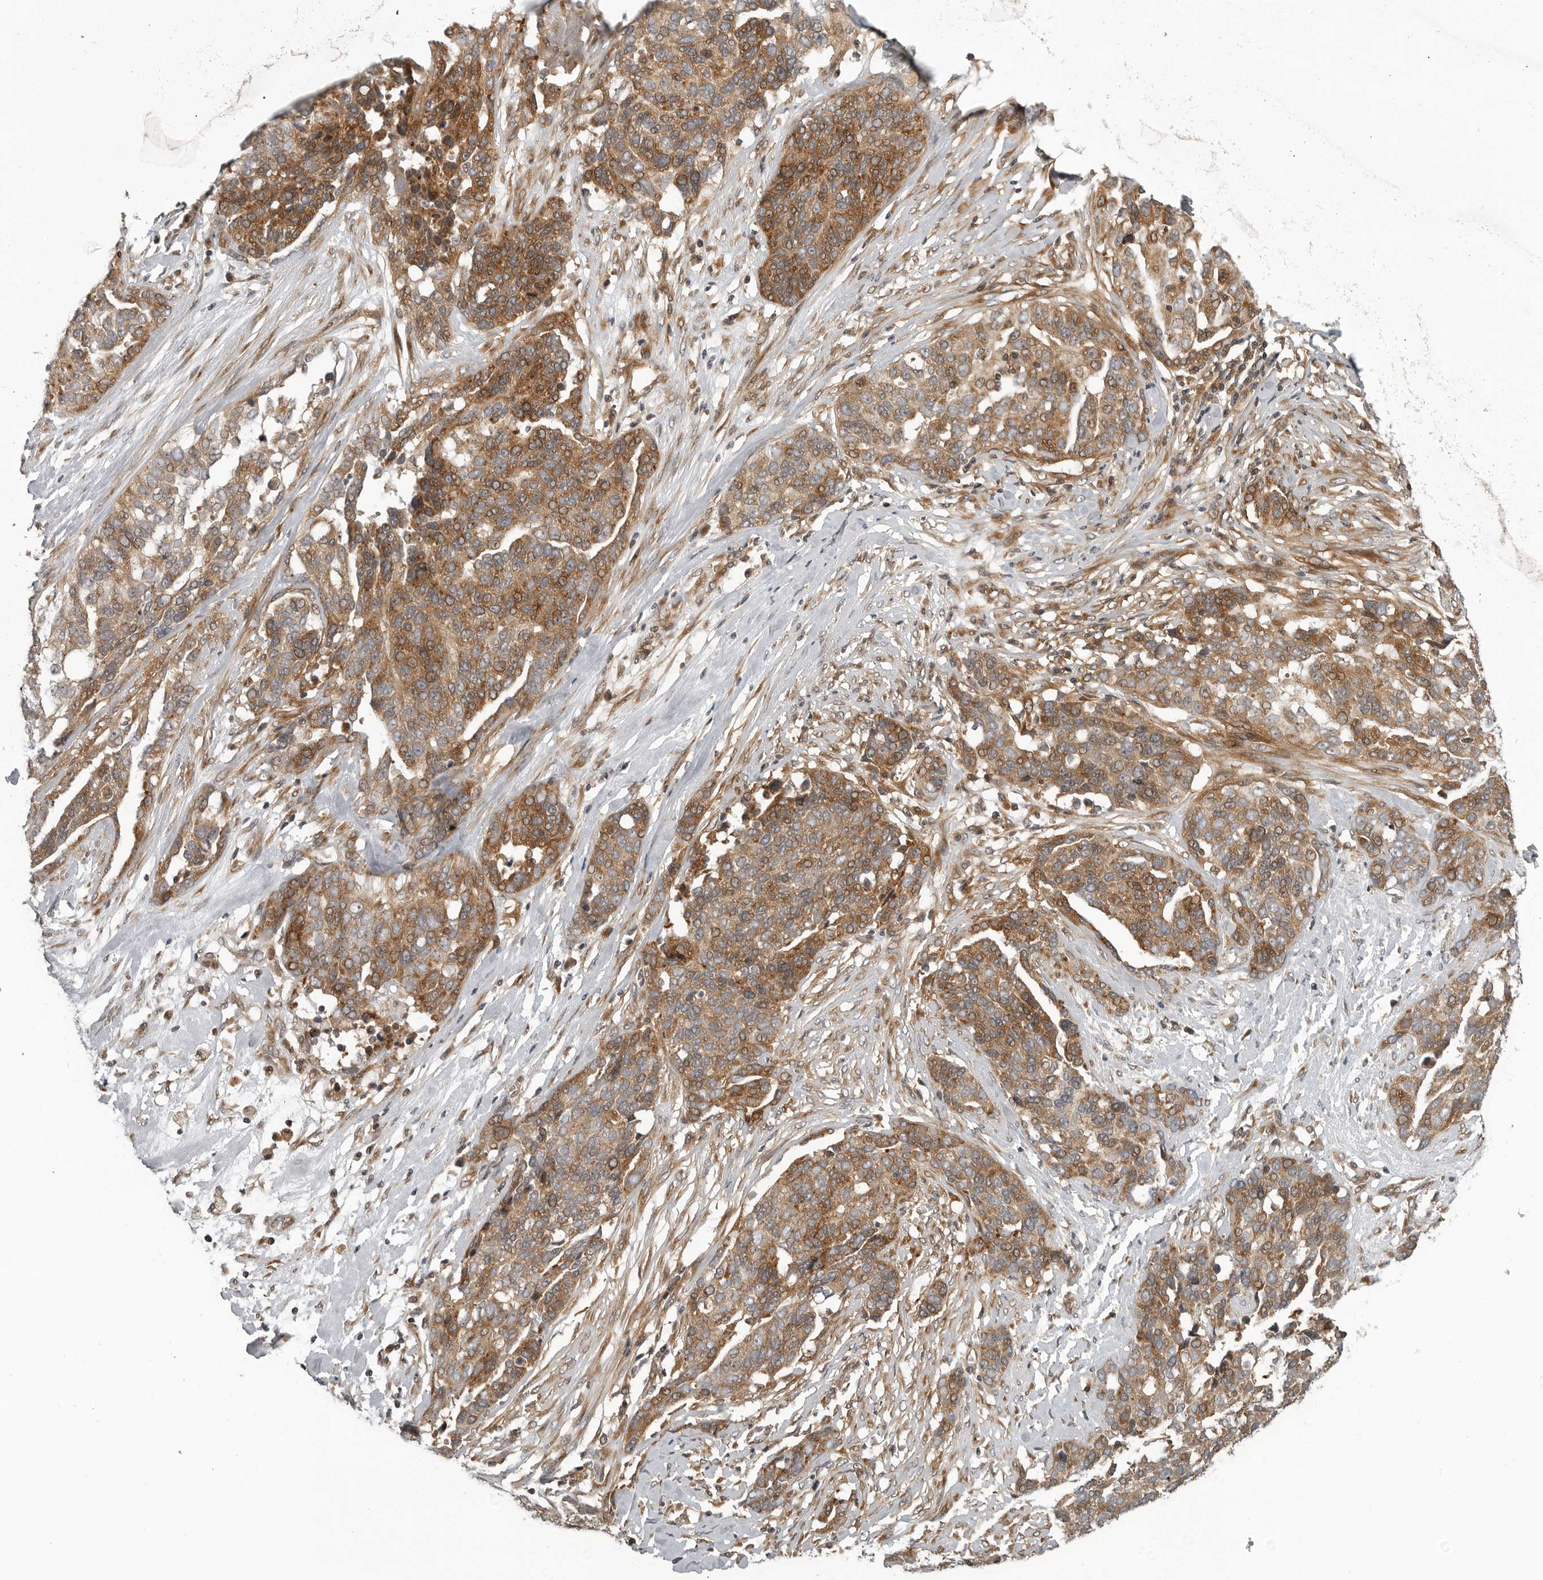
{"staining": {"intensity": "moderate", "quantity": ">75%", "location": "cytoplasmic/membranous"}, "tissue": "ovarian cancer", "cell_type": "Tumor cells", "image_type": "cancer", "snomed": [{"axis": "morphology", "description": "Cystadenocarcinoma, serous, NOS"}, {"axis": "topography", "description": "Ovary"}], "caption": "Immunohistochemical staining of human ovarian cancer (serous cystadenocarcinoma) demonstrates medium levels of moderate cytoplasmic/membranous protein expression in about >75% of tumor cells.", "gene": "LRRC45", "patient": {"sex": "female", "age": 44}}